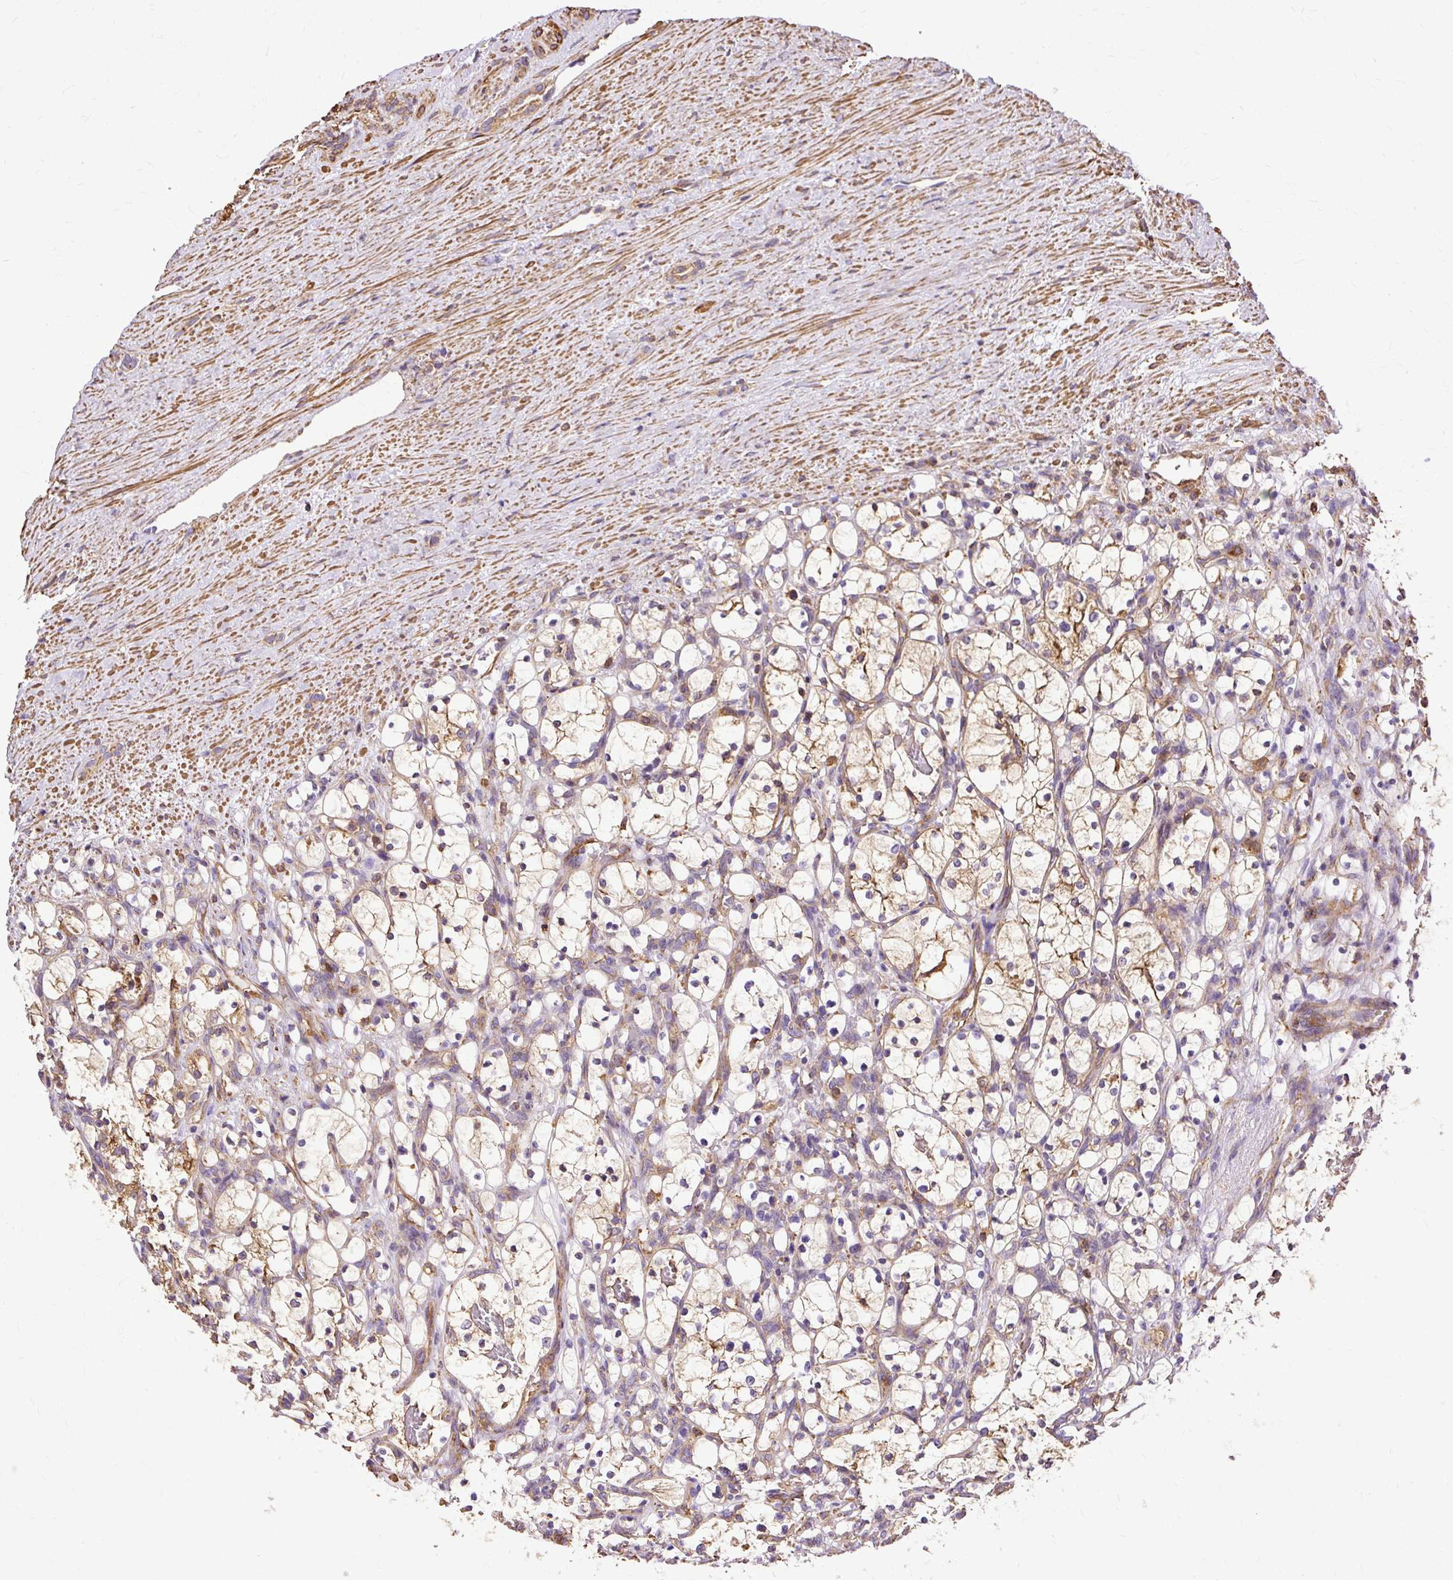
{"staining": {"intensity": "moderate", "quantity": "<25%", "location": "cytoplasmic/membranous"}, "tissue": "renal cancer", "cell_type": "Tumor cells", "image_type": "cancer", "snomed": [{"axis": "morphology", "description": "Adenocarcinoma, NOS"}, {"axis": "topography", "description": "Kidney"}], "caption": "IHC of human renal cancer (adenocarcinoma) reveals low levels of moderate cytoplasmic/membranous staining in about <25% of tumor cells.", "gene": "KLHL11", "patient": {"sex": "female", "age": 69}}